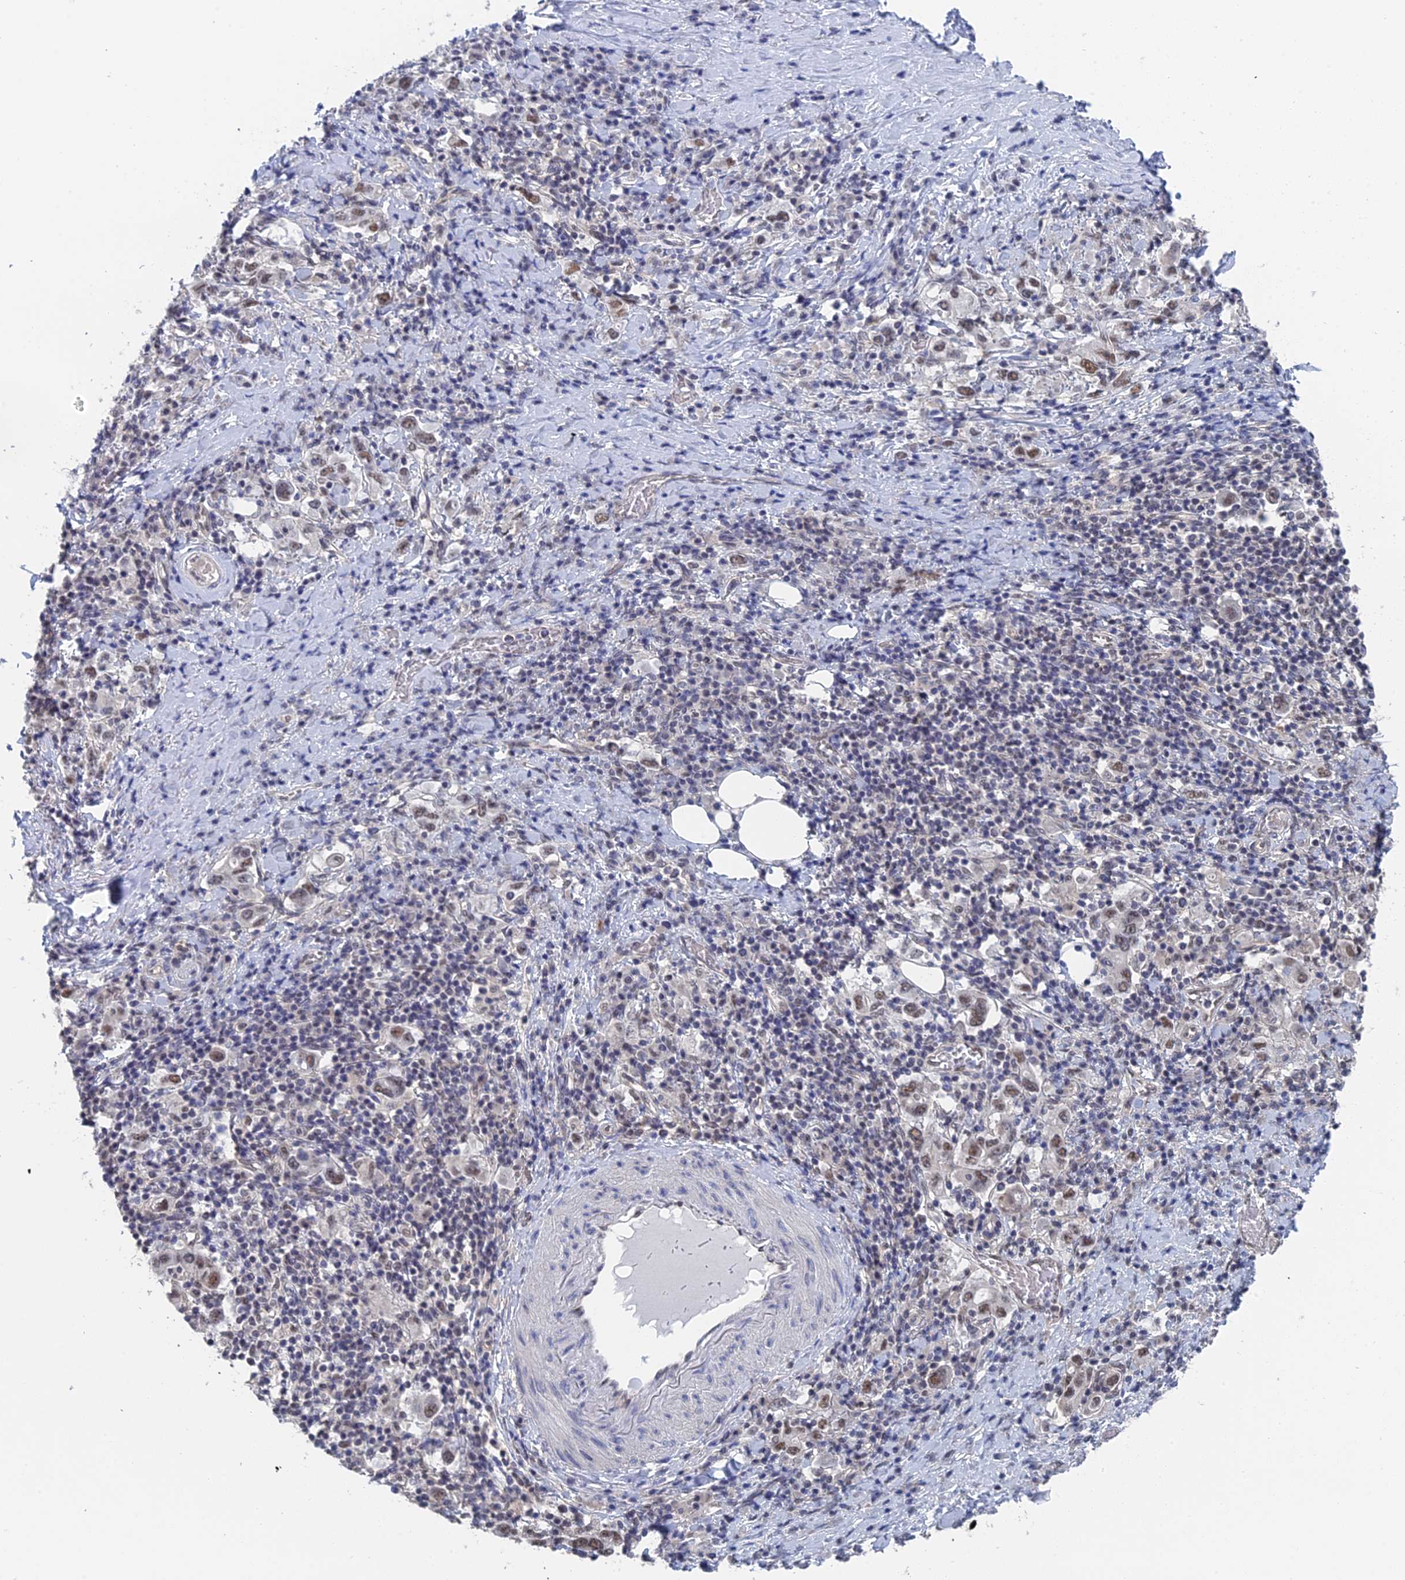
{"staining": {"intensity": "moderate", "quantity": ">75%", "location": "nuclear"}, "tissue": "stomach cancer", "cell_type": "Tumor cells", "image_type": "cancer", "snomed": [{"axis": "morphology", "description": "Adenocarcinoma, NOS"}, {"axis": "topography", "description": "Stomach, upper"}, {"axis": "topography", "description": "Stomach"}], "caption": "Human stomach cancer stained with a protein marker shows moderate staining in tumor cells.", "gene": "TSSC4", "patient": {"sex": "male", "age": 62}}